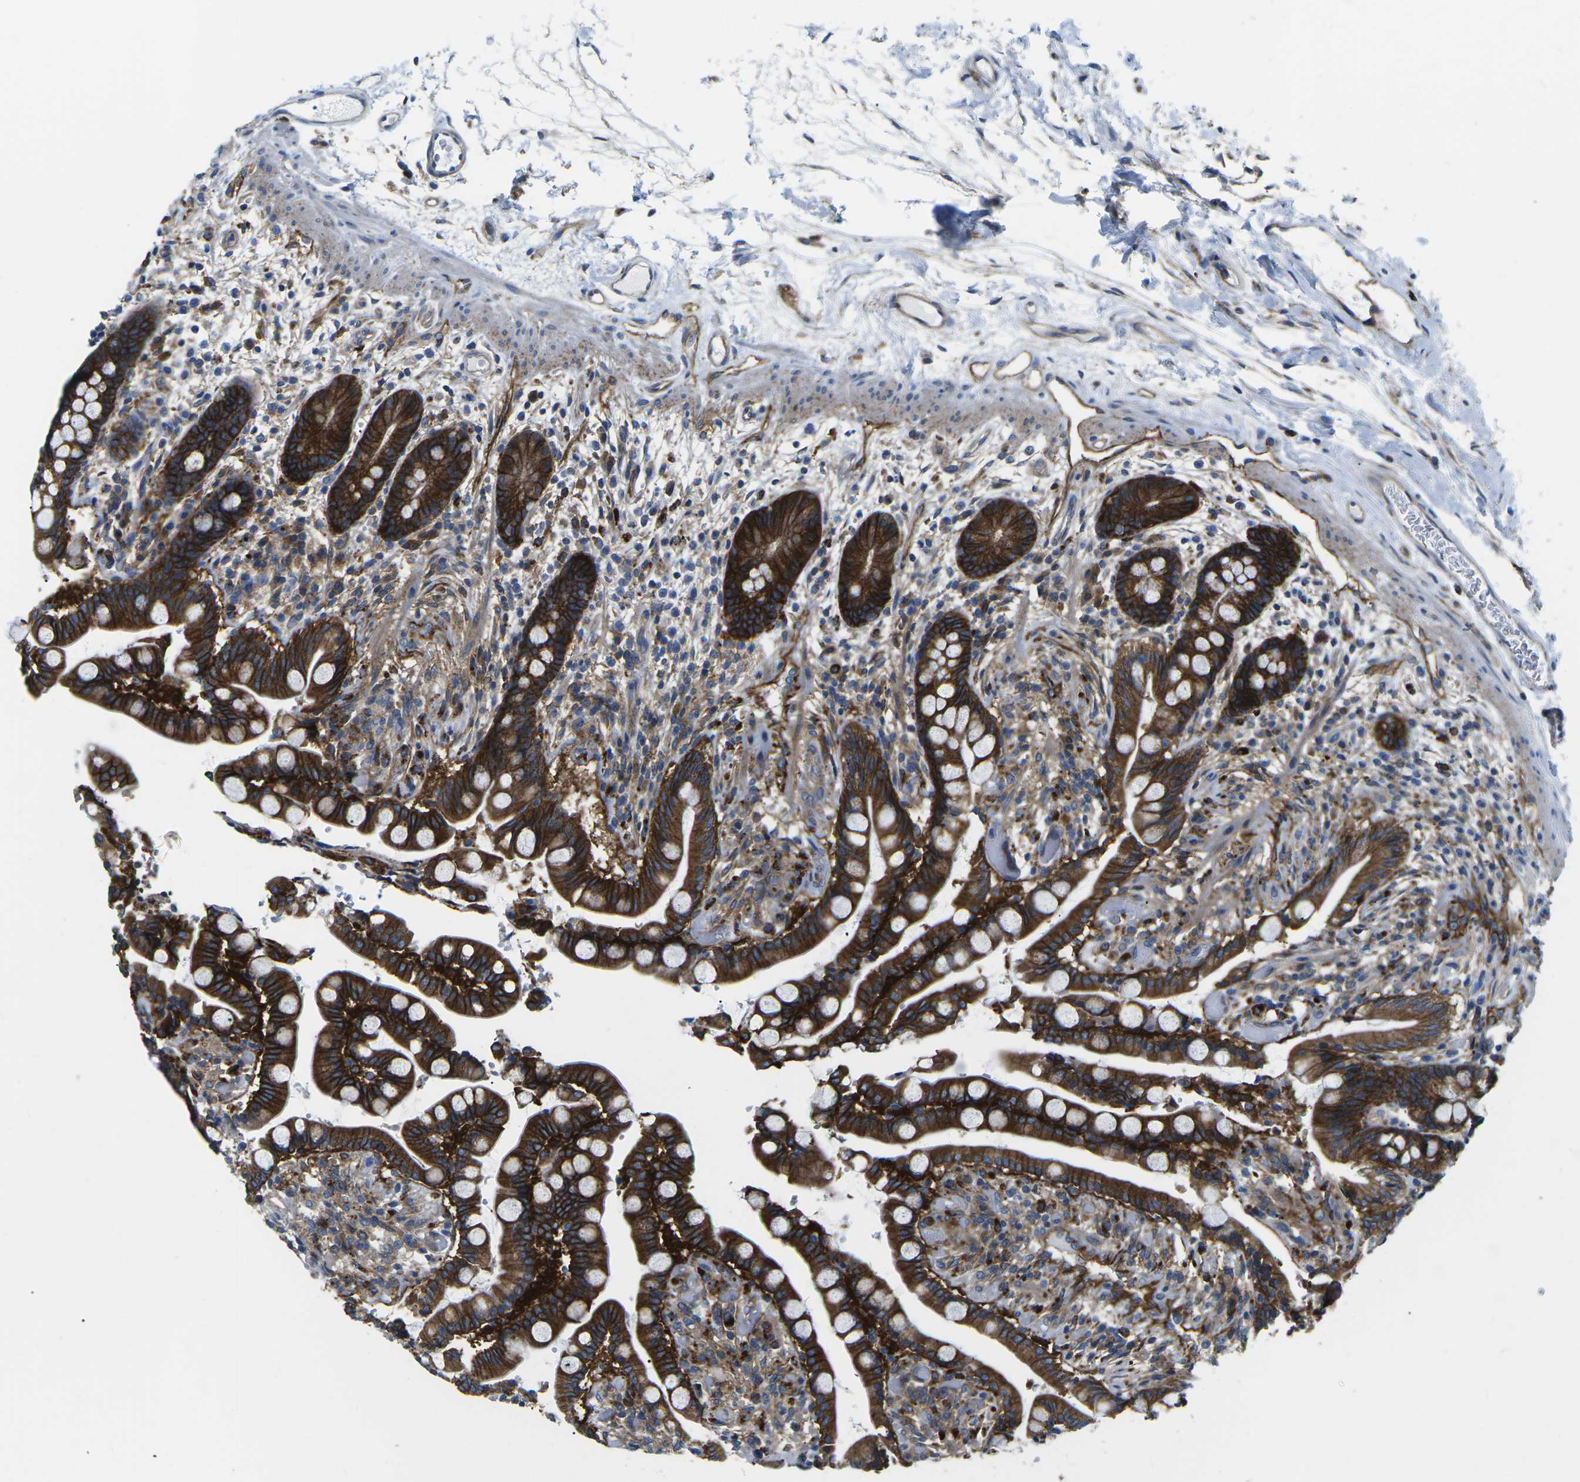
{"staining": {"intensity": "weak", "quantity": ">75%", "location": "cytoplasmic/membranous"}, "tissue": "colon", "cell_type": "Endothelial cells", "image_type": "normal", "snomed": [{"axis": "morphology", "description": "Normal tissue, NOS"}, {"axis": "topography", "description": "Colon"}], "caption": "Endothelial cells display low levels of weak cytoplasmic/membranous expression in approximately >75% of cells in unremarkable colon.", "gene": "DLG1", "patient": {"sex": "male", "age": 73}}